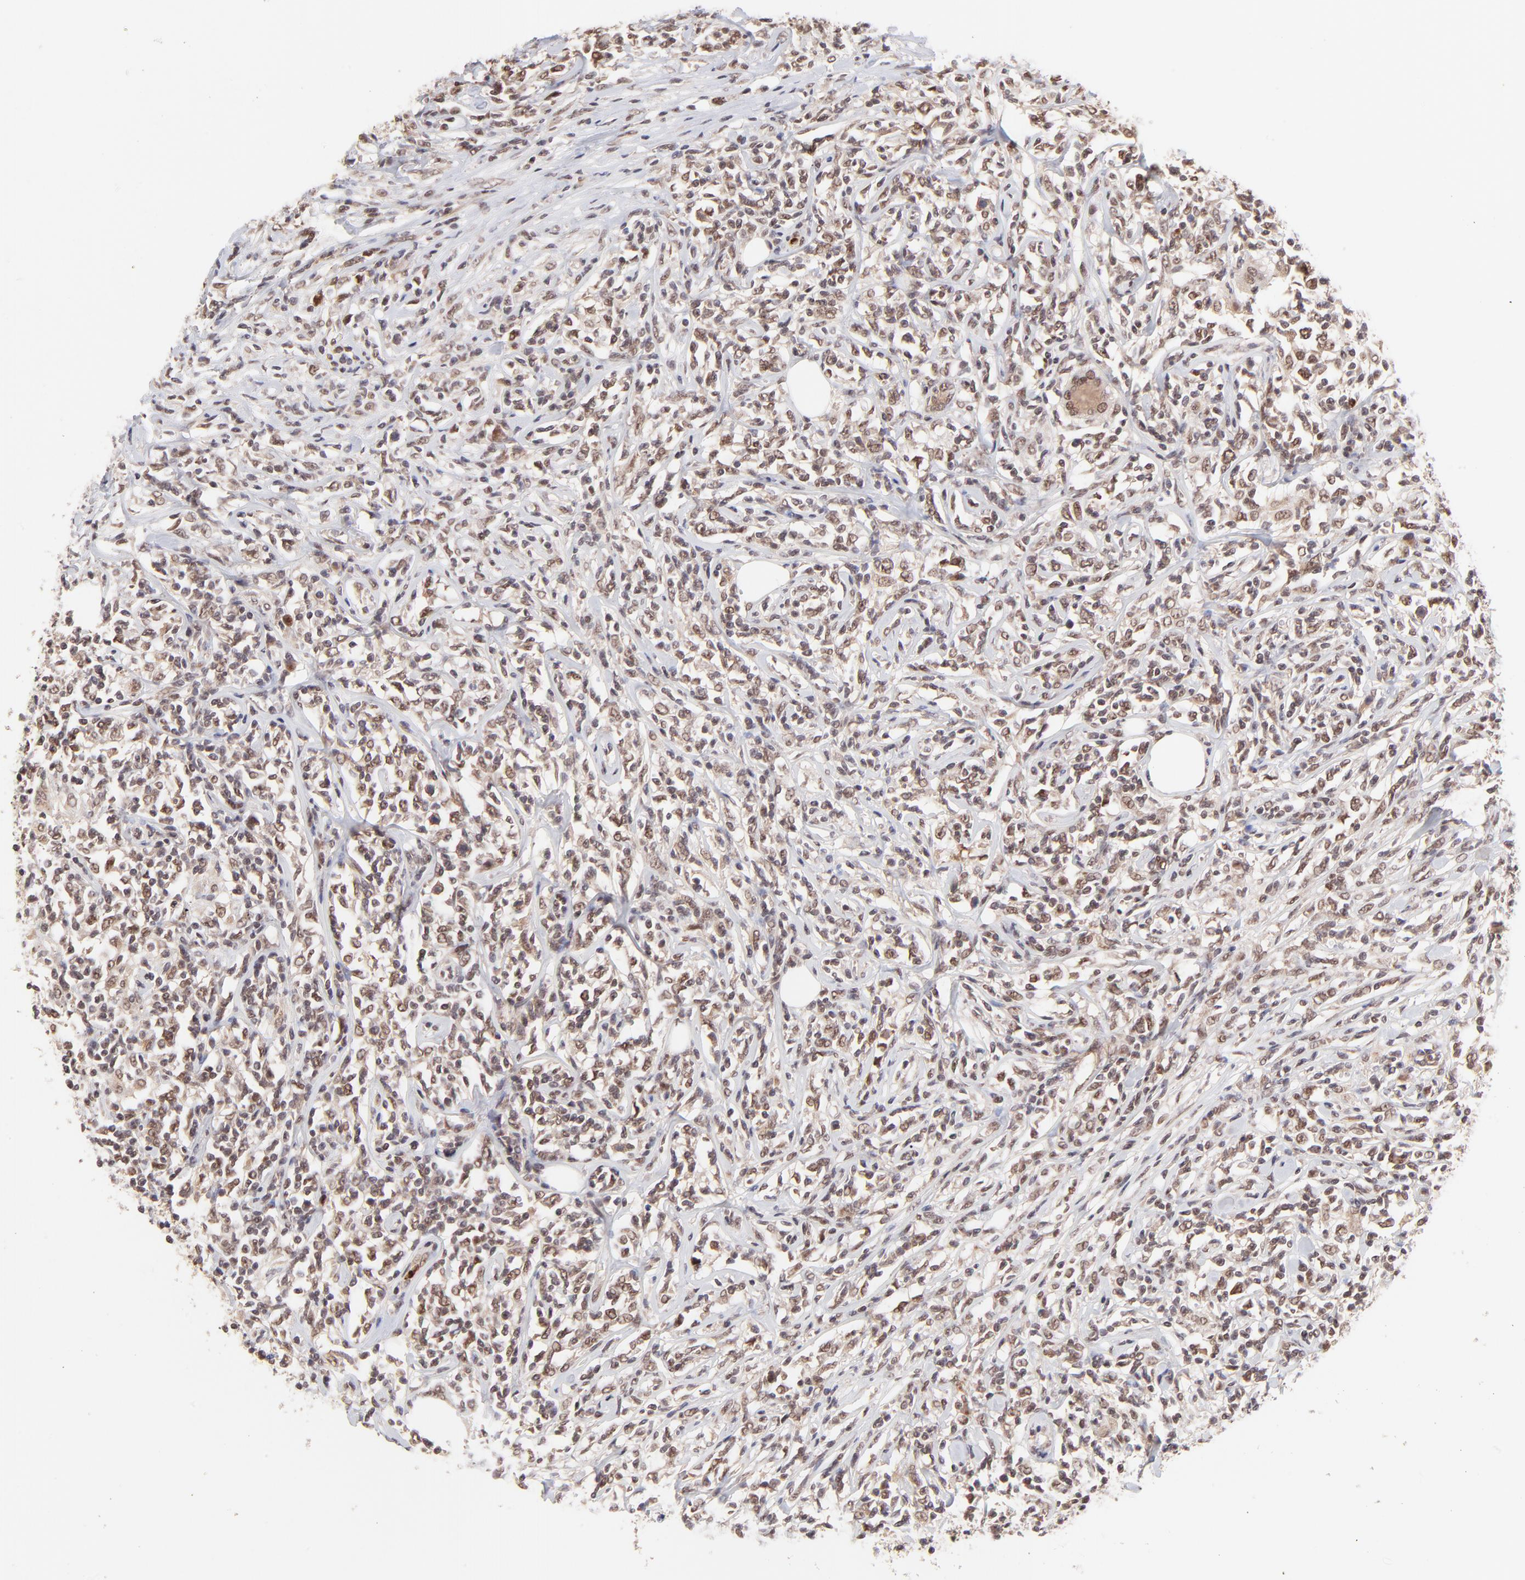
{"staining": {"intensity": "weak", "quantity": ">75%", "location": "nuclear"}, "tissue": "lymphoma", "cell_type": "Tumor cells", "image_type": "cancer", "snomed": [{"axis": "morphology", "description": "Malignant lymphoma, non-Hodgkin's type, High grade"}, {"axis": "topography", "description": "Lymph node"}], "caption": "Protein staining demonstrates weak nuclear staining in approximately >75% of tumor cells in malignant lymphoma, non-Hodgkin's type (high-grade).", "gene": "MED12", "patient": {"sex": "female", "age": 84}}